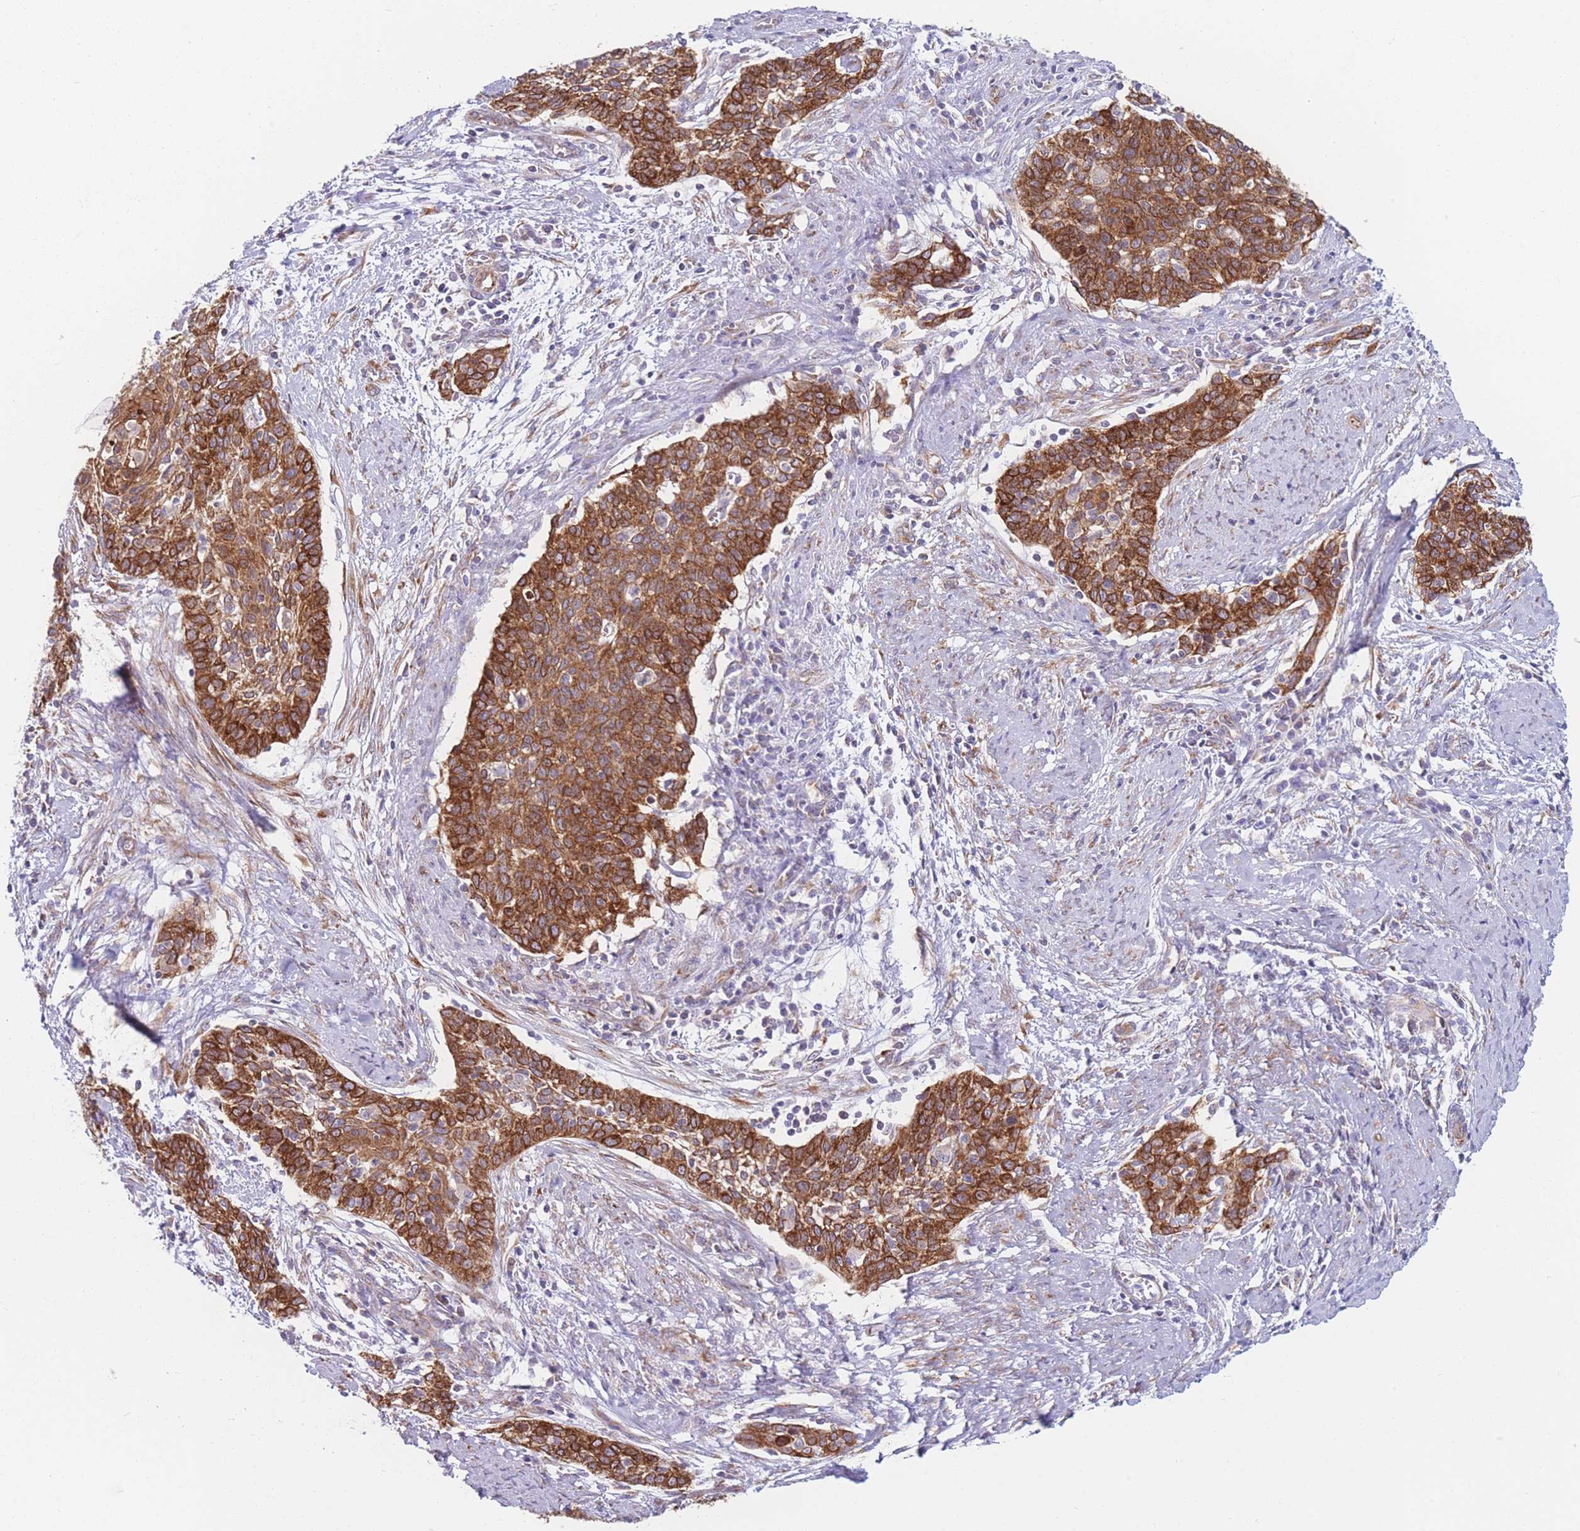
{"staining": {"intensity": "strong", "quantity": ">75%", "location": "cytoplasmic/membranous"}, "tissue": "cervical cancer", "cell_type": "Tumor cells", "image_type": "cancer", "snomed": [{"axis": "morphology", "description": "Squamous cell carcinoma, NOS"}, {"axis": "topography", "description": "Cervix"}], "caption": "DAB (3,3'-diaminobenzidine) immunohistochemical staining of human squamous cell carcinoma (cervical) displays strong cytoplasmic/membranous protein positivity in approximately >75% of tumor cells.", "gene": "AK9", "patient": {"sex": "female", "age": 39}}